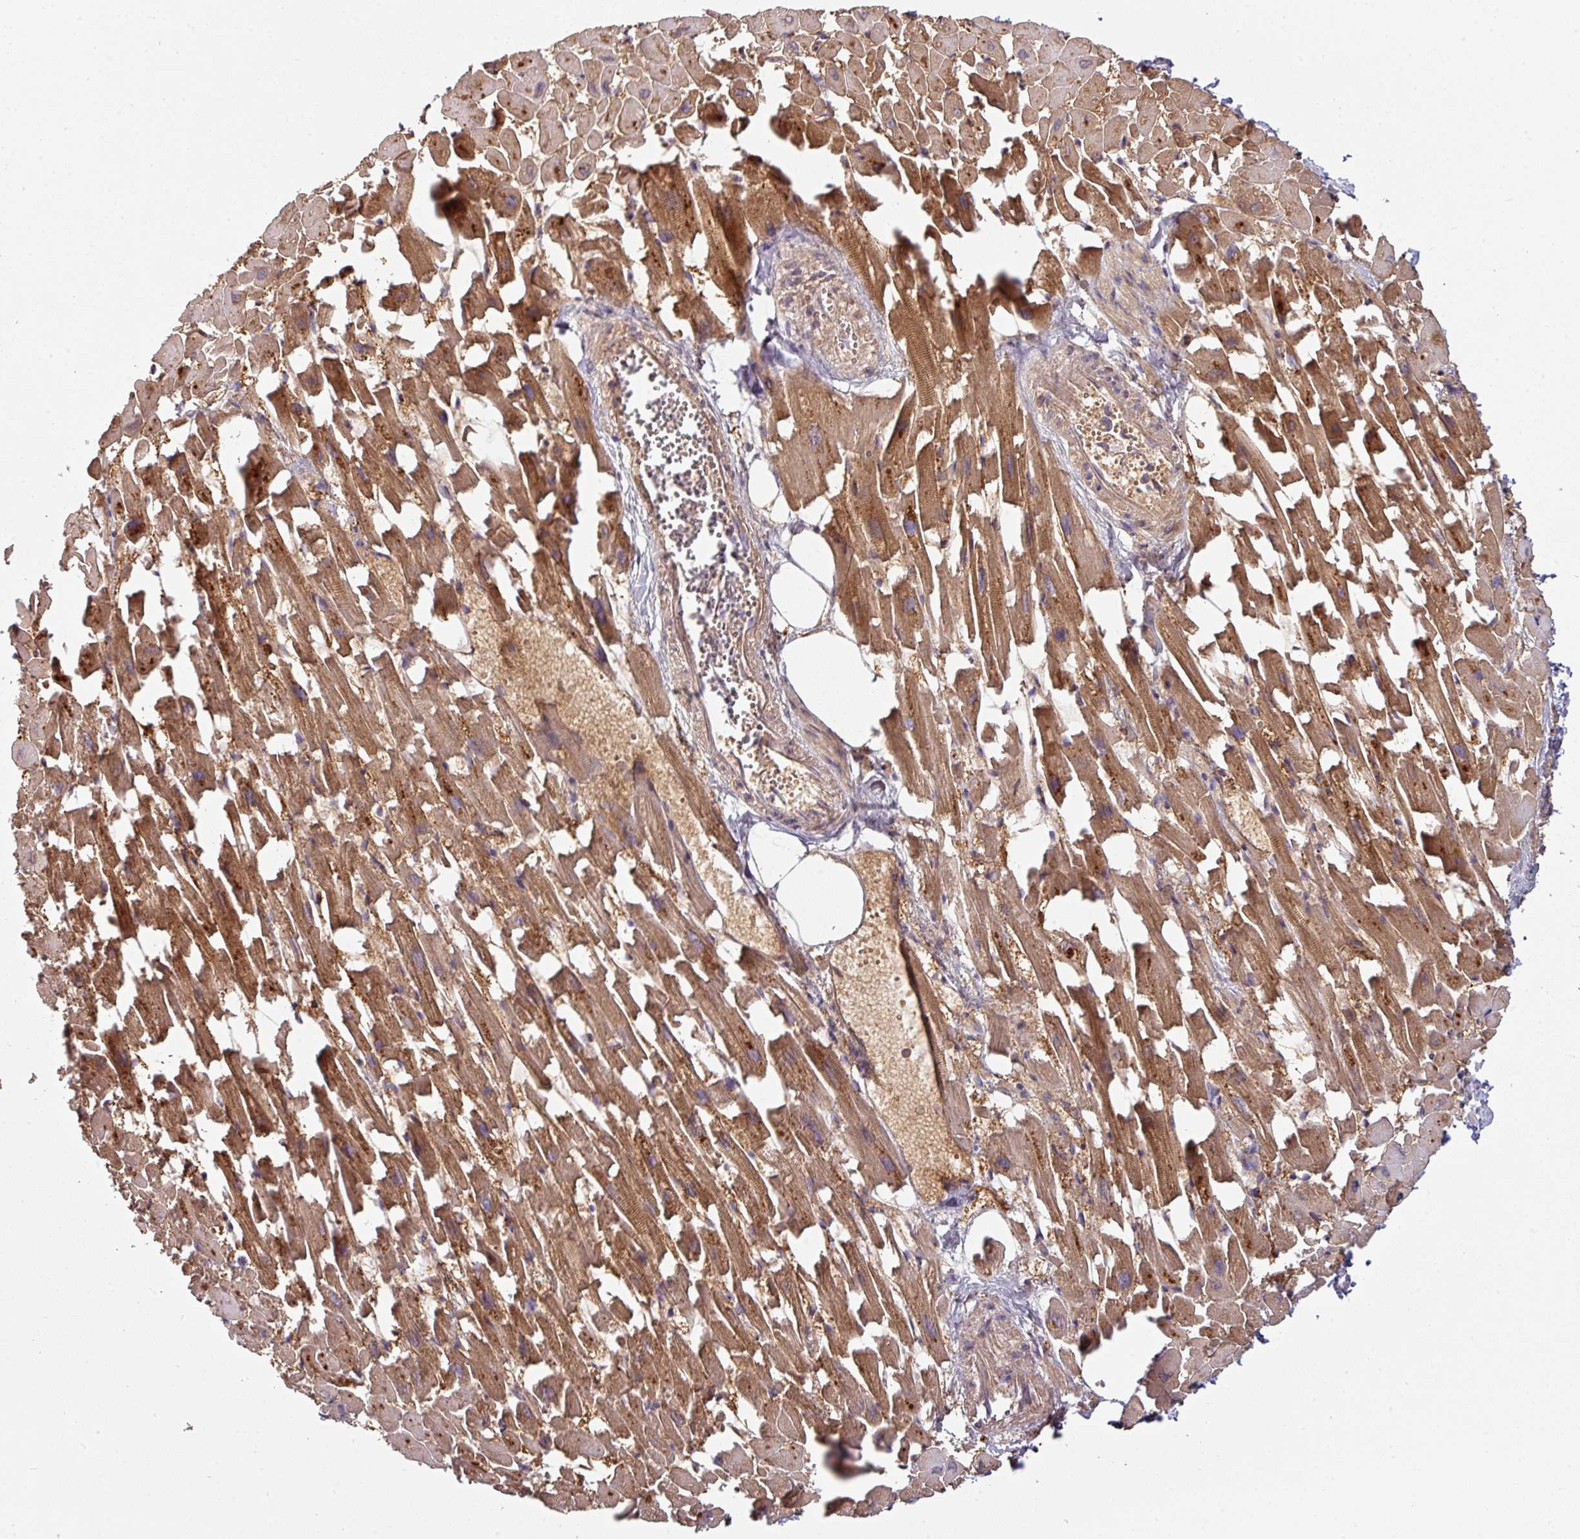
{"staining": {"intensity": "moderate", "quantity": ">75%", "location": "cytoplasmic/membranous"}, "tissue": "heart muscle", "cell_type": "Cardiomyocytes", "image_type": "normal", "snomed": [{"axis": "morphology", "description": "Normal tissue, NOS"}, {"axis": "topography", "description": "Heart"}], "caption": "Heart muscle stained for a protein exhibits moderate cytoplasmic/membranous positivity in cardiomyocytes. The protein is stained brown, and the nuclei are stained in blue (DAB IHC with brightfield microscopy, high magnification).", "gene": "SLAMF6", "patient": {"sex": "female", "age": 64}}